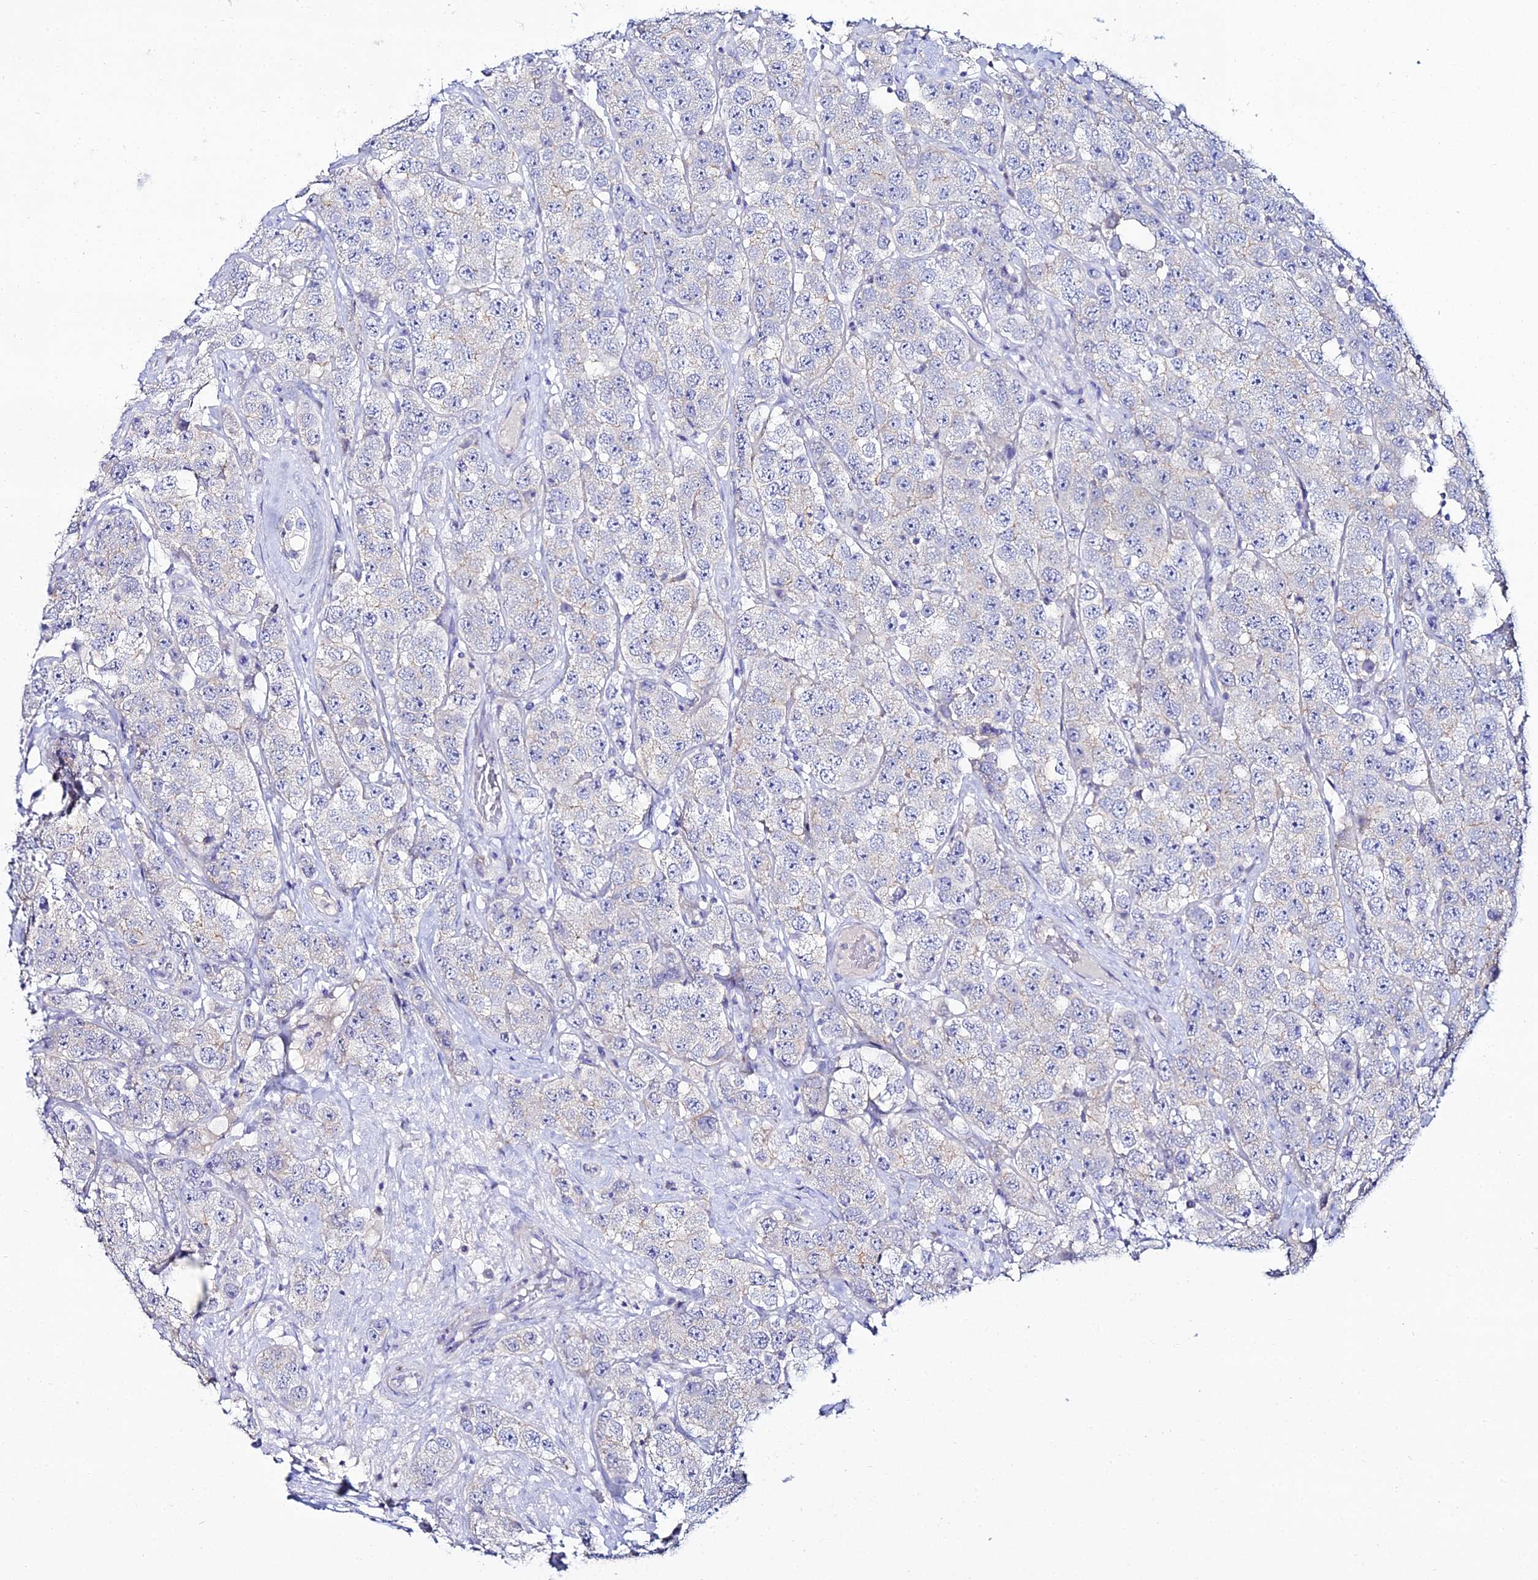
{"staining": {"intensity": "negative", "quantity": "none", "location": "none"}, "tissue": "testis cancer", "cell_type": "Tumor cells", "image_type": "cancer", "snomed": [{"axis": "morphology", "description": "Seminoma, NOS"}, {"axis": "topography", "description": "Testis"}], "caption": "The micrograph demonstrates no significant staining in tumor cells of seminoma (testis).", "gene": "DHX34", "patient": {"sex": "male", "age": 28}}